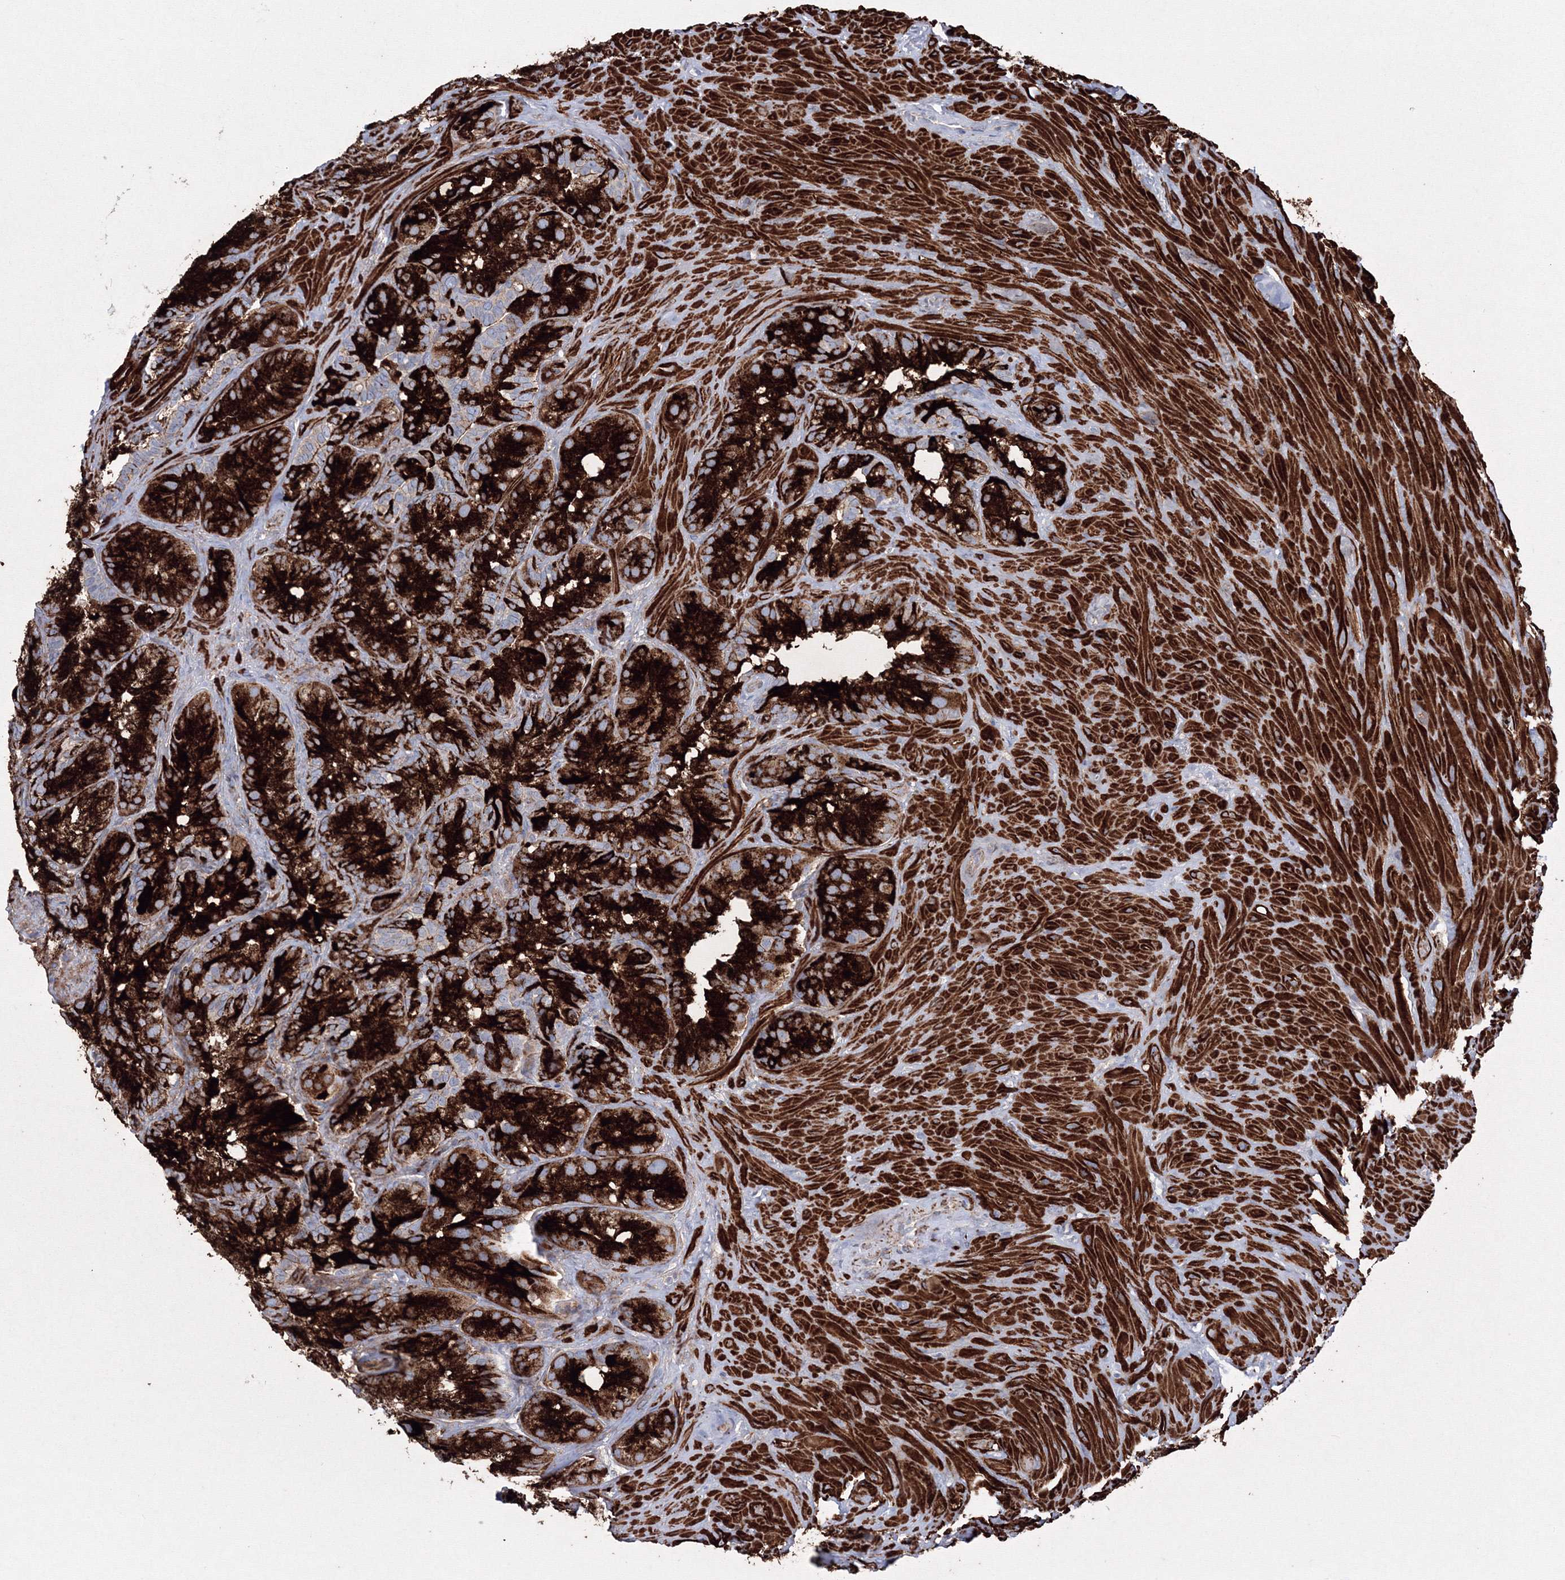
{"staining": {"intensity": "strong", "quantity": ">75%", "location": "cytoplasmic/membranous"}, "tissue": "seminal vesicle", "cell_type": "Glandular cells", "image_type": "normal", "snomed": [{"axis": "morphology", "description": "Normal tissue, NOS"}, {"axis": "topography", "description": "Prostate"}, {"axis": "topography", "description": "Seminal veicle"}], "caption": "Unremarkable seminal vesicle was stained to show a protein in brown. There is high levels of strong cytoplasmic/membranous staining in approximately >75% of glandular cells. (Stains: DAB (3,3'-diaminobenzidine) in brown, nuclei in blue, Microscopy: brightfield microscopy at high magnification).", "gene": "GPR82", "patient": {"sex": "male", "age": 68}}